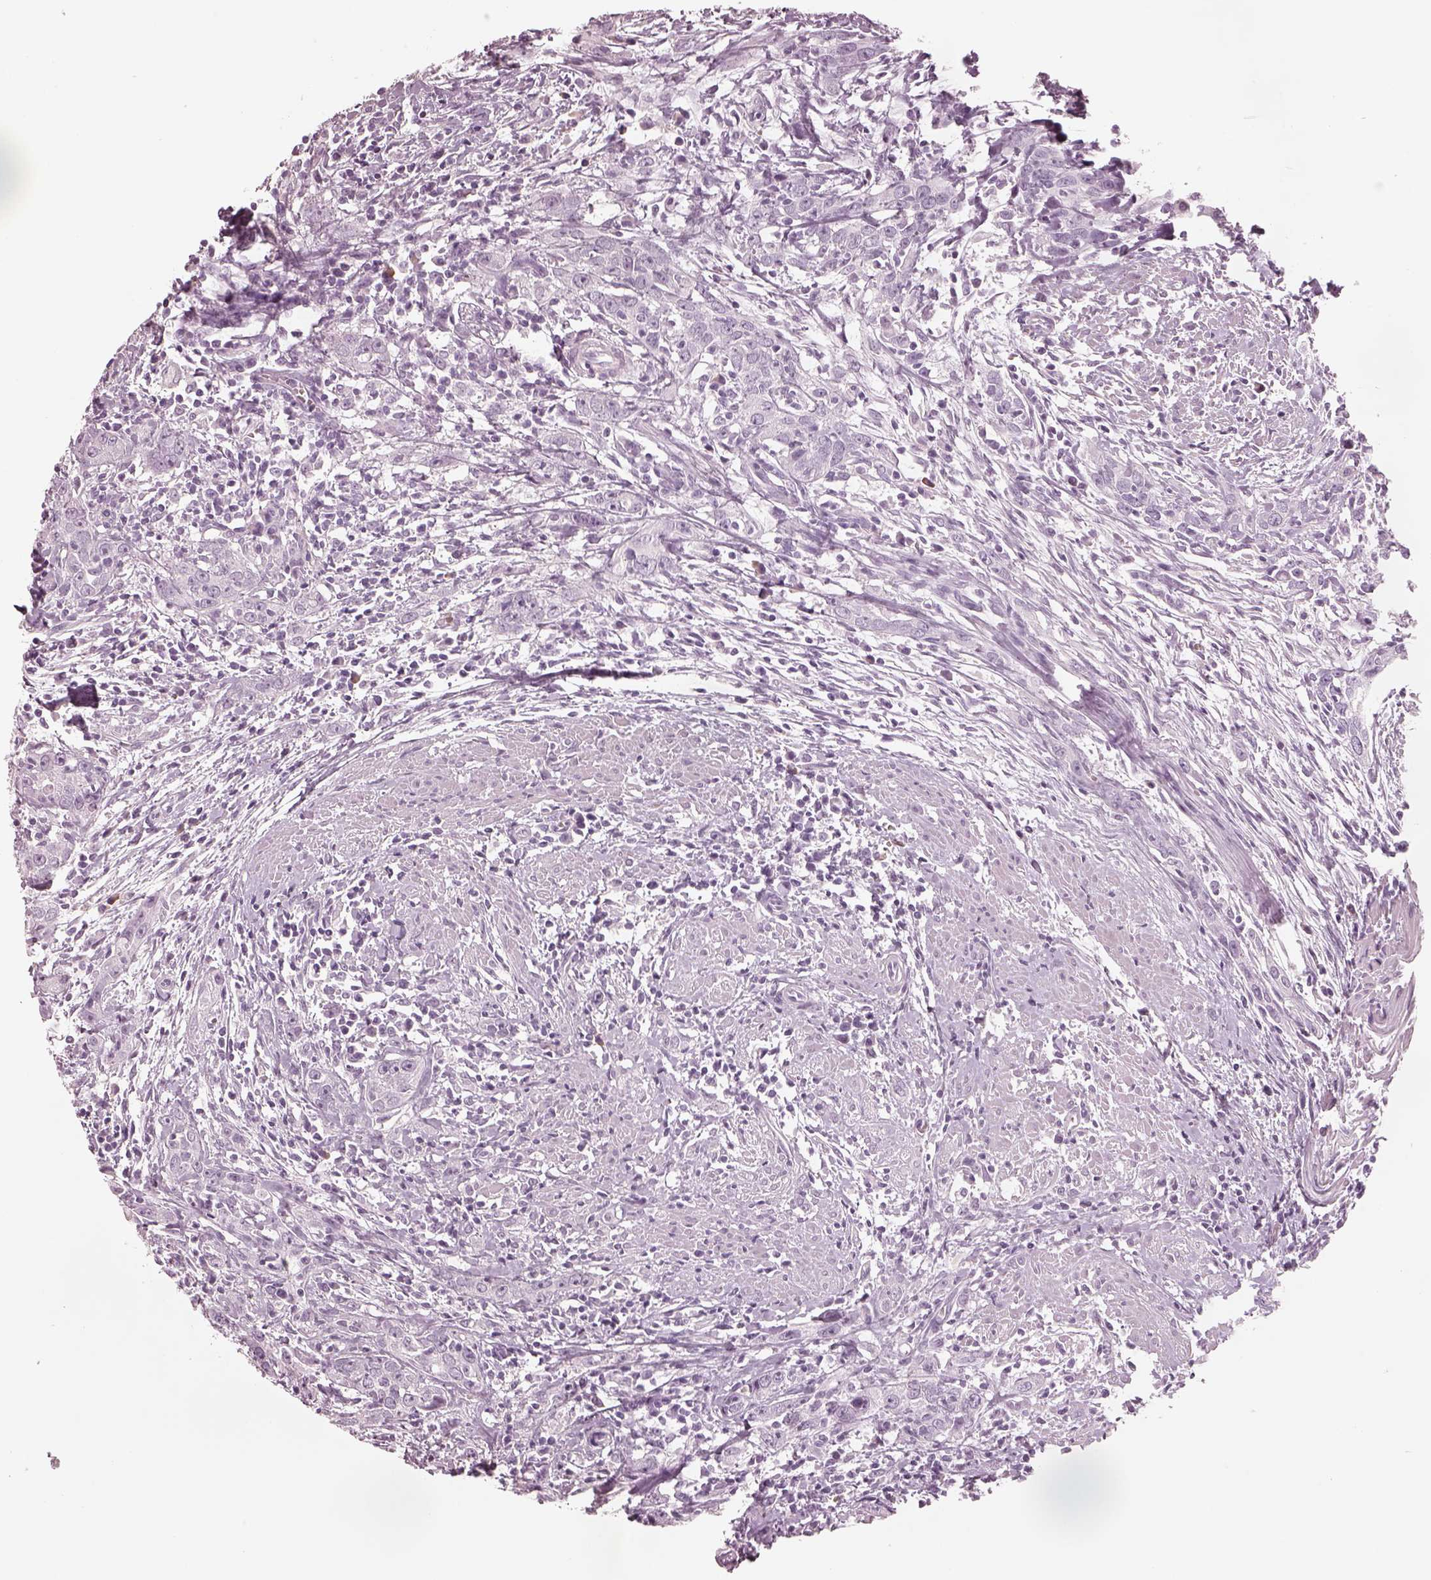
{"staining": {"intensity": "negative", "quantity": "none", "location": "none"}, "tissue": "urothelial cancer", "cell_type": "Tumor cells", "image_type": "cancer", "snomed": [{"axis": "morphology", "description": "Urothelial carcinoma, High grade"}, {"axis": "topography", "description": "Urinary bladder"}], "caption": "DAB (3,3'-diaminobenzidine) immunohistochemical staining of high-grade urothelial carcinoma displays no significant staining in tumor cells.", "gene": "CSH1", "patient": {"sex": "male", "age": 83}}